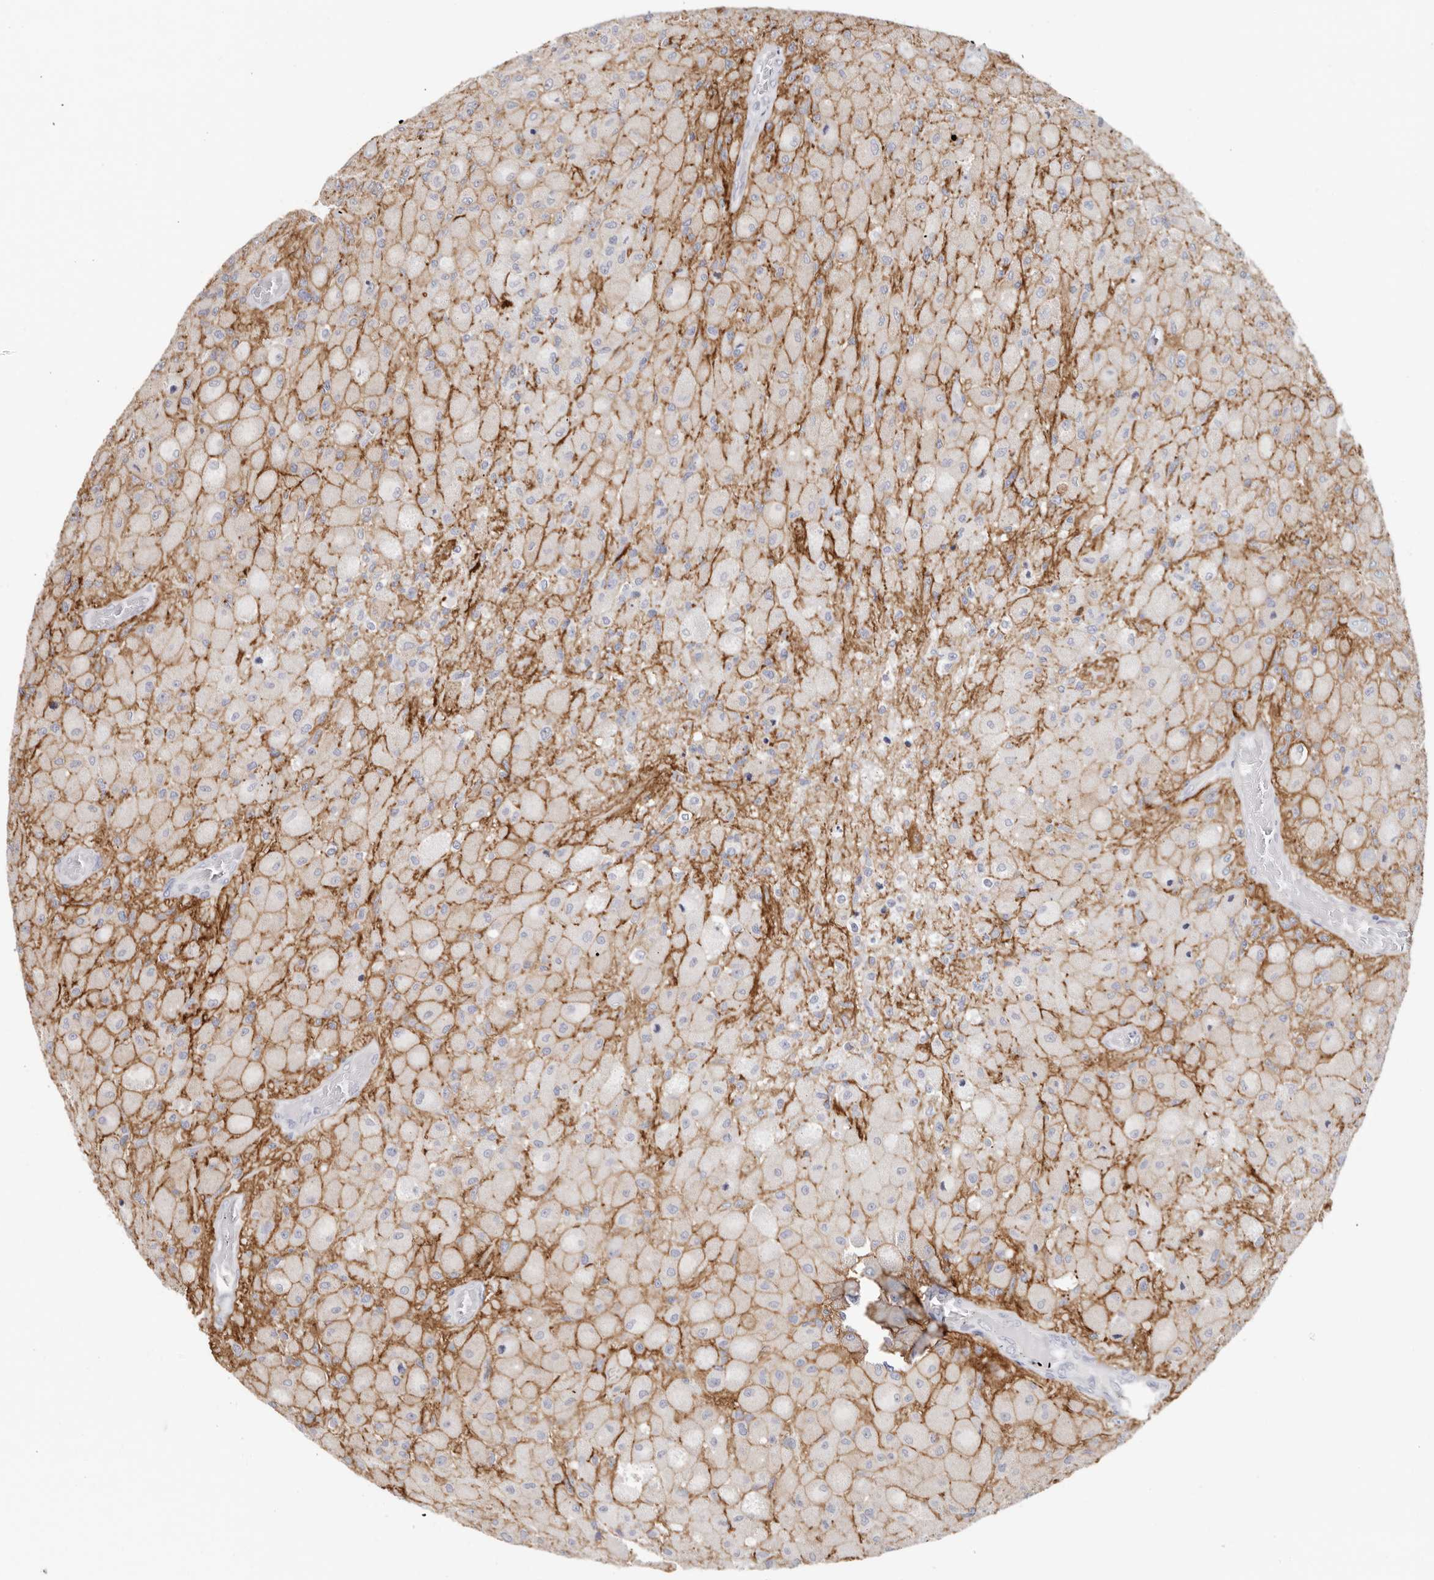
{"staining": {"intensity": "negative", "quantity": "none", "location": "none"}, "tissue": "glioma", "cell_type": "Tumor cells", "image_type": "cancer", "snomed": [{"axis": "morphology", "description": "Normal tissue, NOS"}, {"axis": "morphology", "description": "Glioma, malignant, High grade"}, {"axis": "topography", "description": "Cerebral cortex"}], "caption": "High power microscopy photomicrograph of an IHC photomicrograph of glioma, revealing no significant staining in tumor cells.", "gene": "PKDCC", "patient": {"sex": "male", "age": 77}}